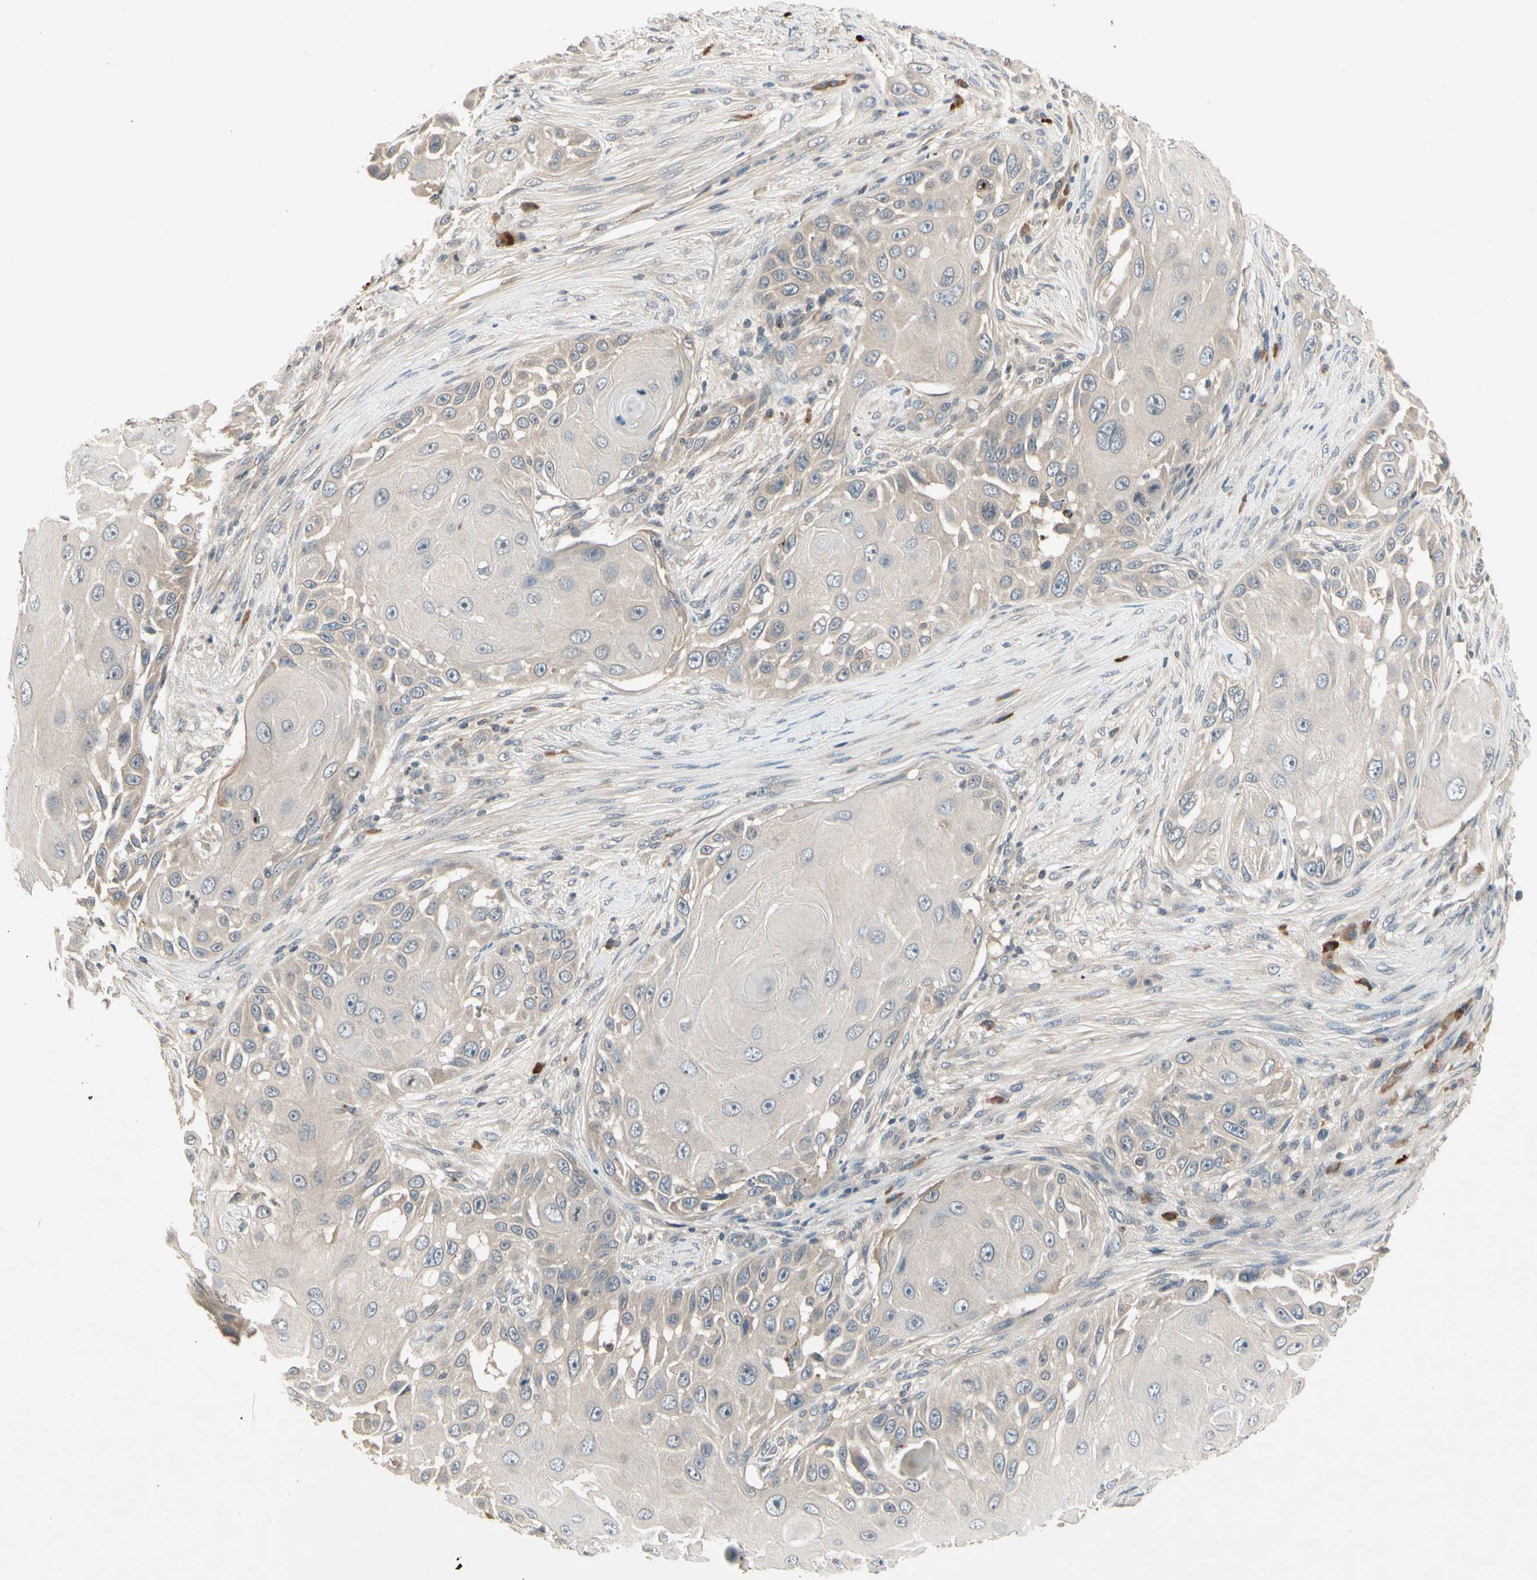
{"staining": {"intensity": "weak", "quantity": ">75%", "location": "cytoplasmic/membranous"}, "tissue": "skin cancer", "cell_type": "Tumor cells", "image_type": "cancer", "snomed": [{"axis": "morphology", "description": "Squamous cell carcinoma, NOS"}, {"axis": "topography", "description": "Skin"}], "caption": "There is low levels of weak cytoplasmic/membranous positivity in tumor cells of squamous cell carcinoma (skin), as demonstrated by immunohistochemical staining (brown color).", "gene": "CCL4", "patient": {"sex": "female", "age": 44}}